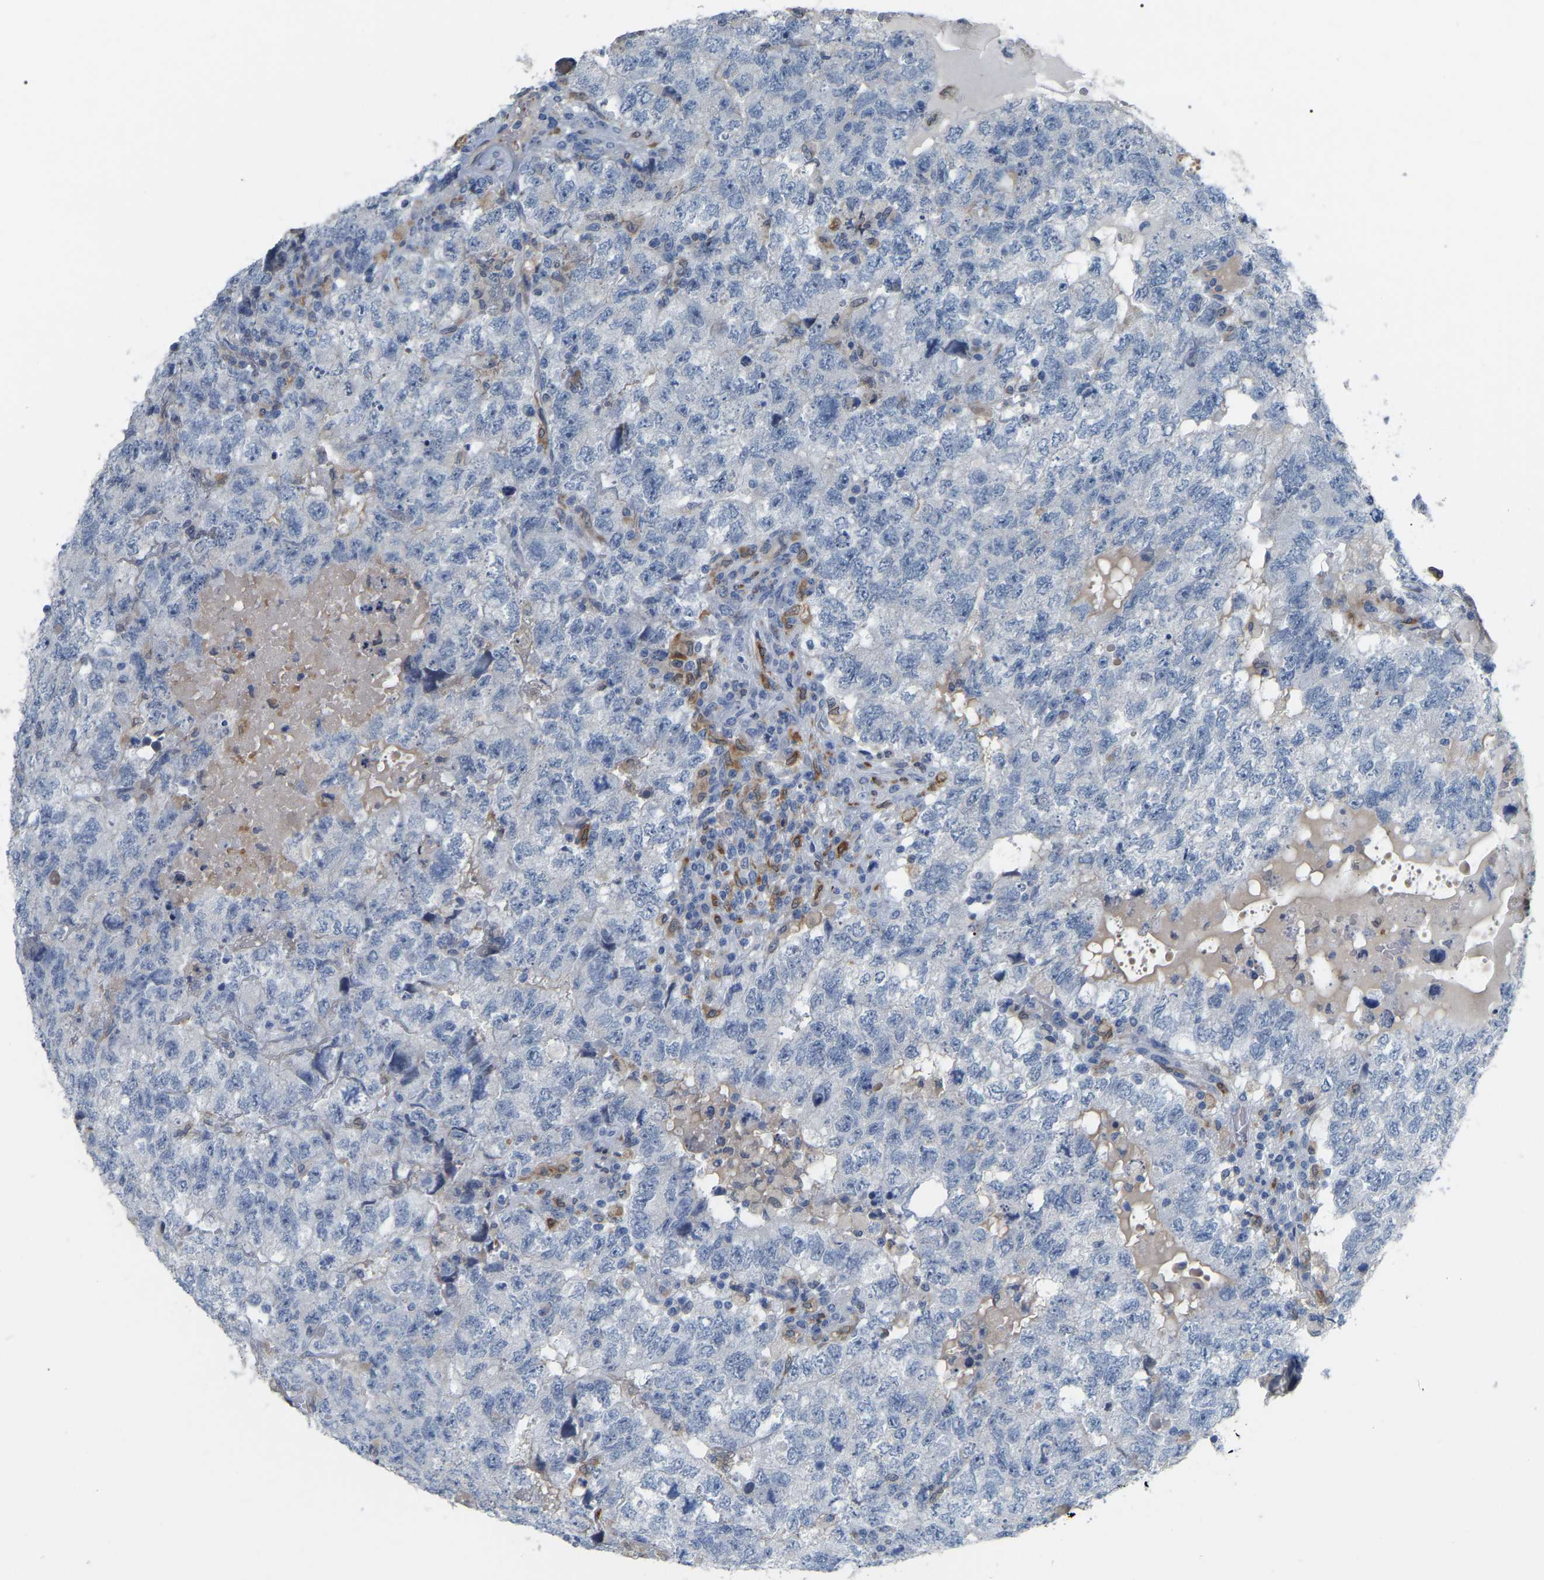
{"staining": {"intensity": "negative", "quantity": "none", "location": "none"}, "tissue": "testis cancer", "cell_type": "Tumor cells", "image_type": "cancer", "snomed": [{"axis": "morphology", "description": "Carcinoma, Embryonal, NOS"}, {"axis": "topography", "description": "Testis"}], "caption": "Human testis embryonal carcinoma stained for a protein using immunohistochemistry displays no expression in tumor cells.", "gene": "PTGS1", "patient": {"sex": "male", "age": 36}}